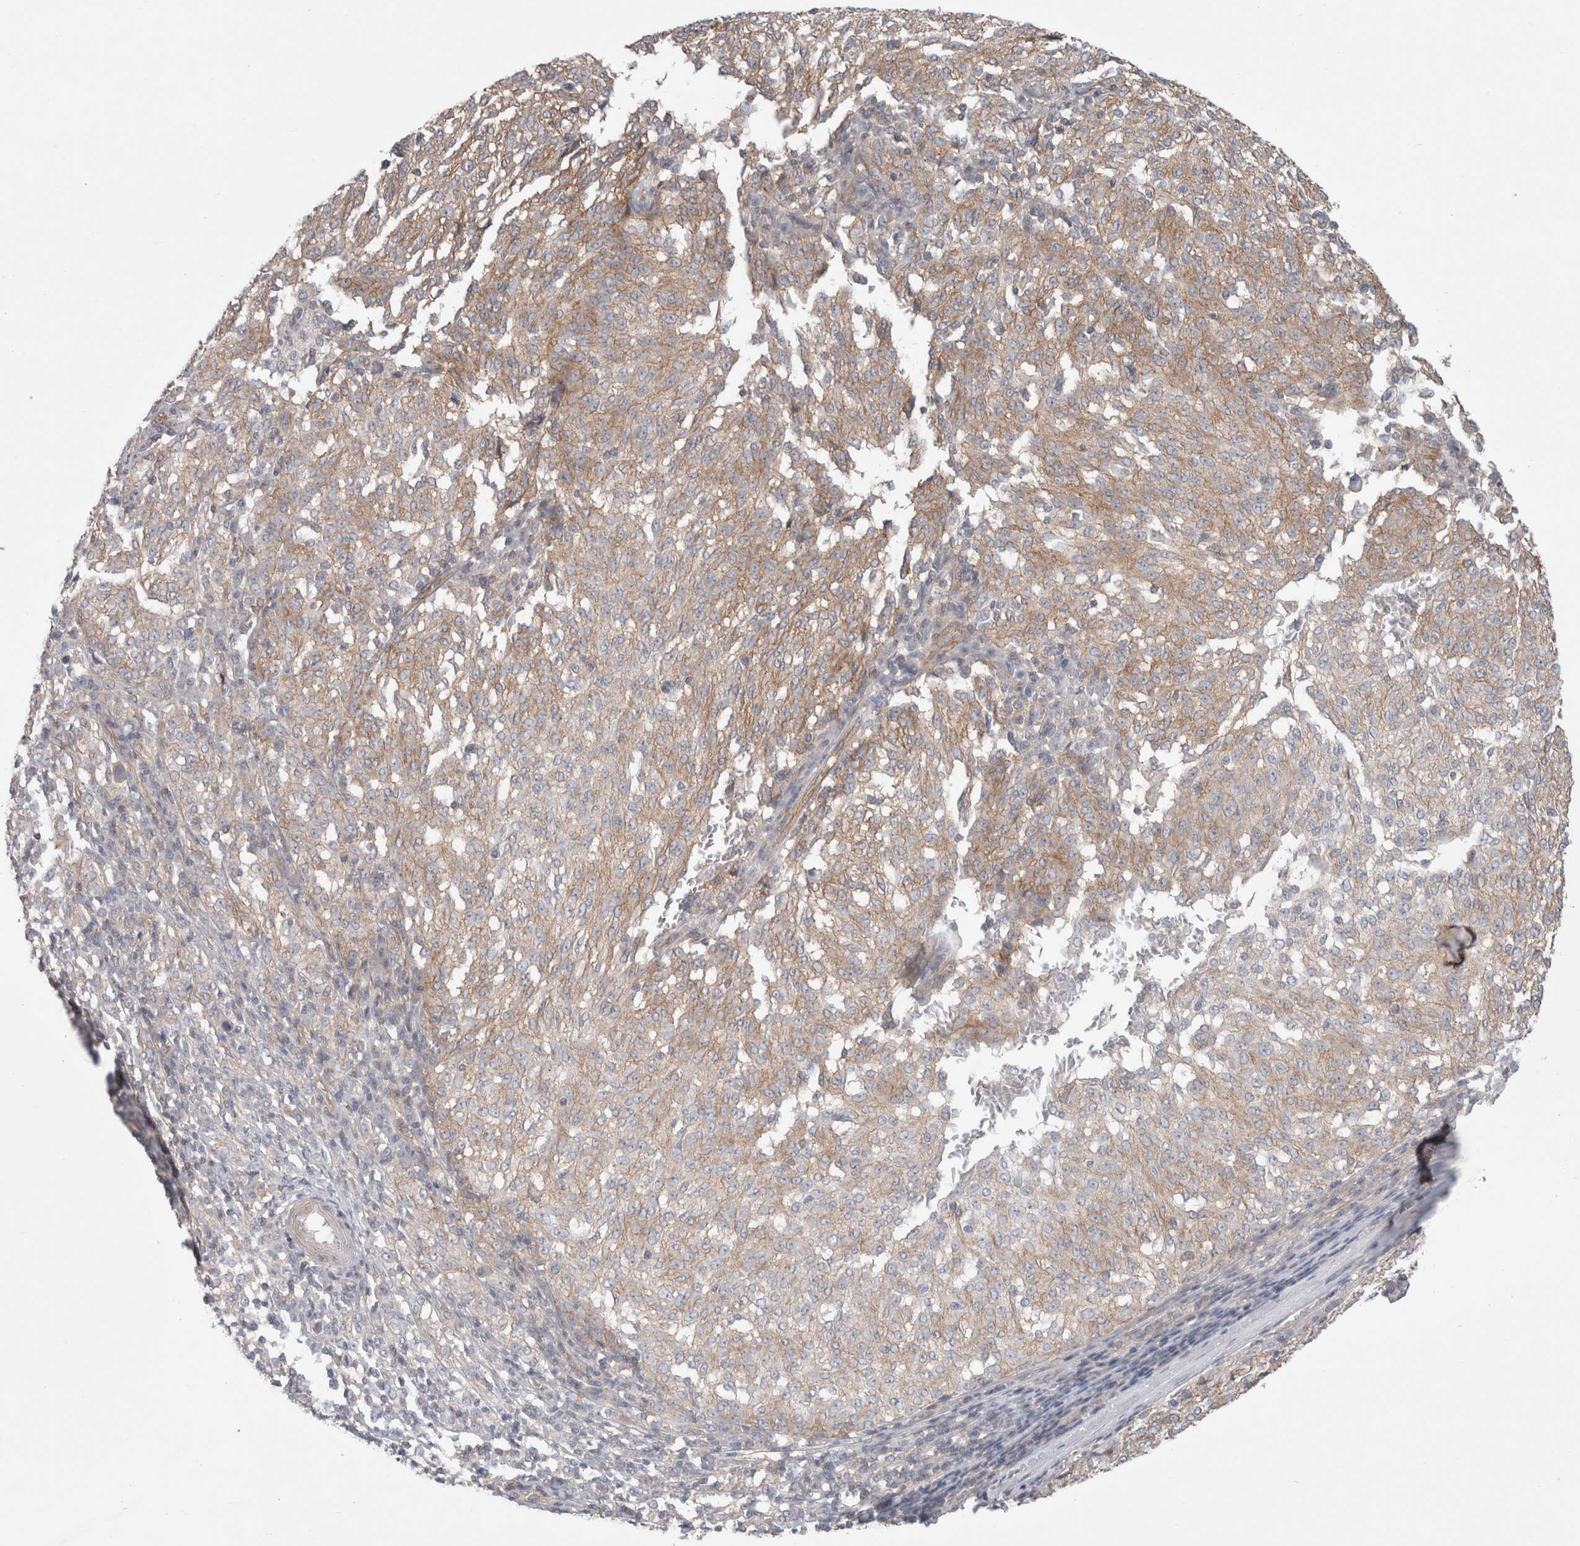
{"staining": {"intensity": "weak", "quantity": "25%-75%", "location": "cytoplasmic/membranous"}, "tissue": "melanoma", "cell_type": "Tumor cells", "image_type": "cancer", "snomed": [{"axis": "morphology", "description": "Malignant melanoma, NOS"}, {"axis": "topography", "description": "Skin"}], "caption": "This photomicrograph shows melanoma stained with IHC to label a protein in brown. The cytoplasmic/membranous of tumor cells show weak positivity for the protein. Nuclei are counter-stained blue.", "gene": "RASAL2", "patient": {"sex": "female", "age": 72}}